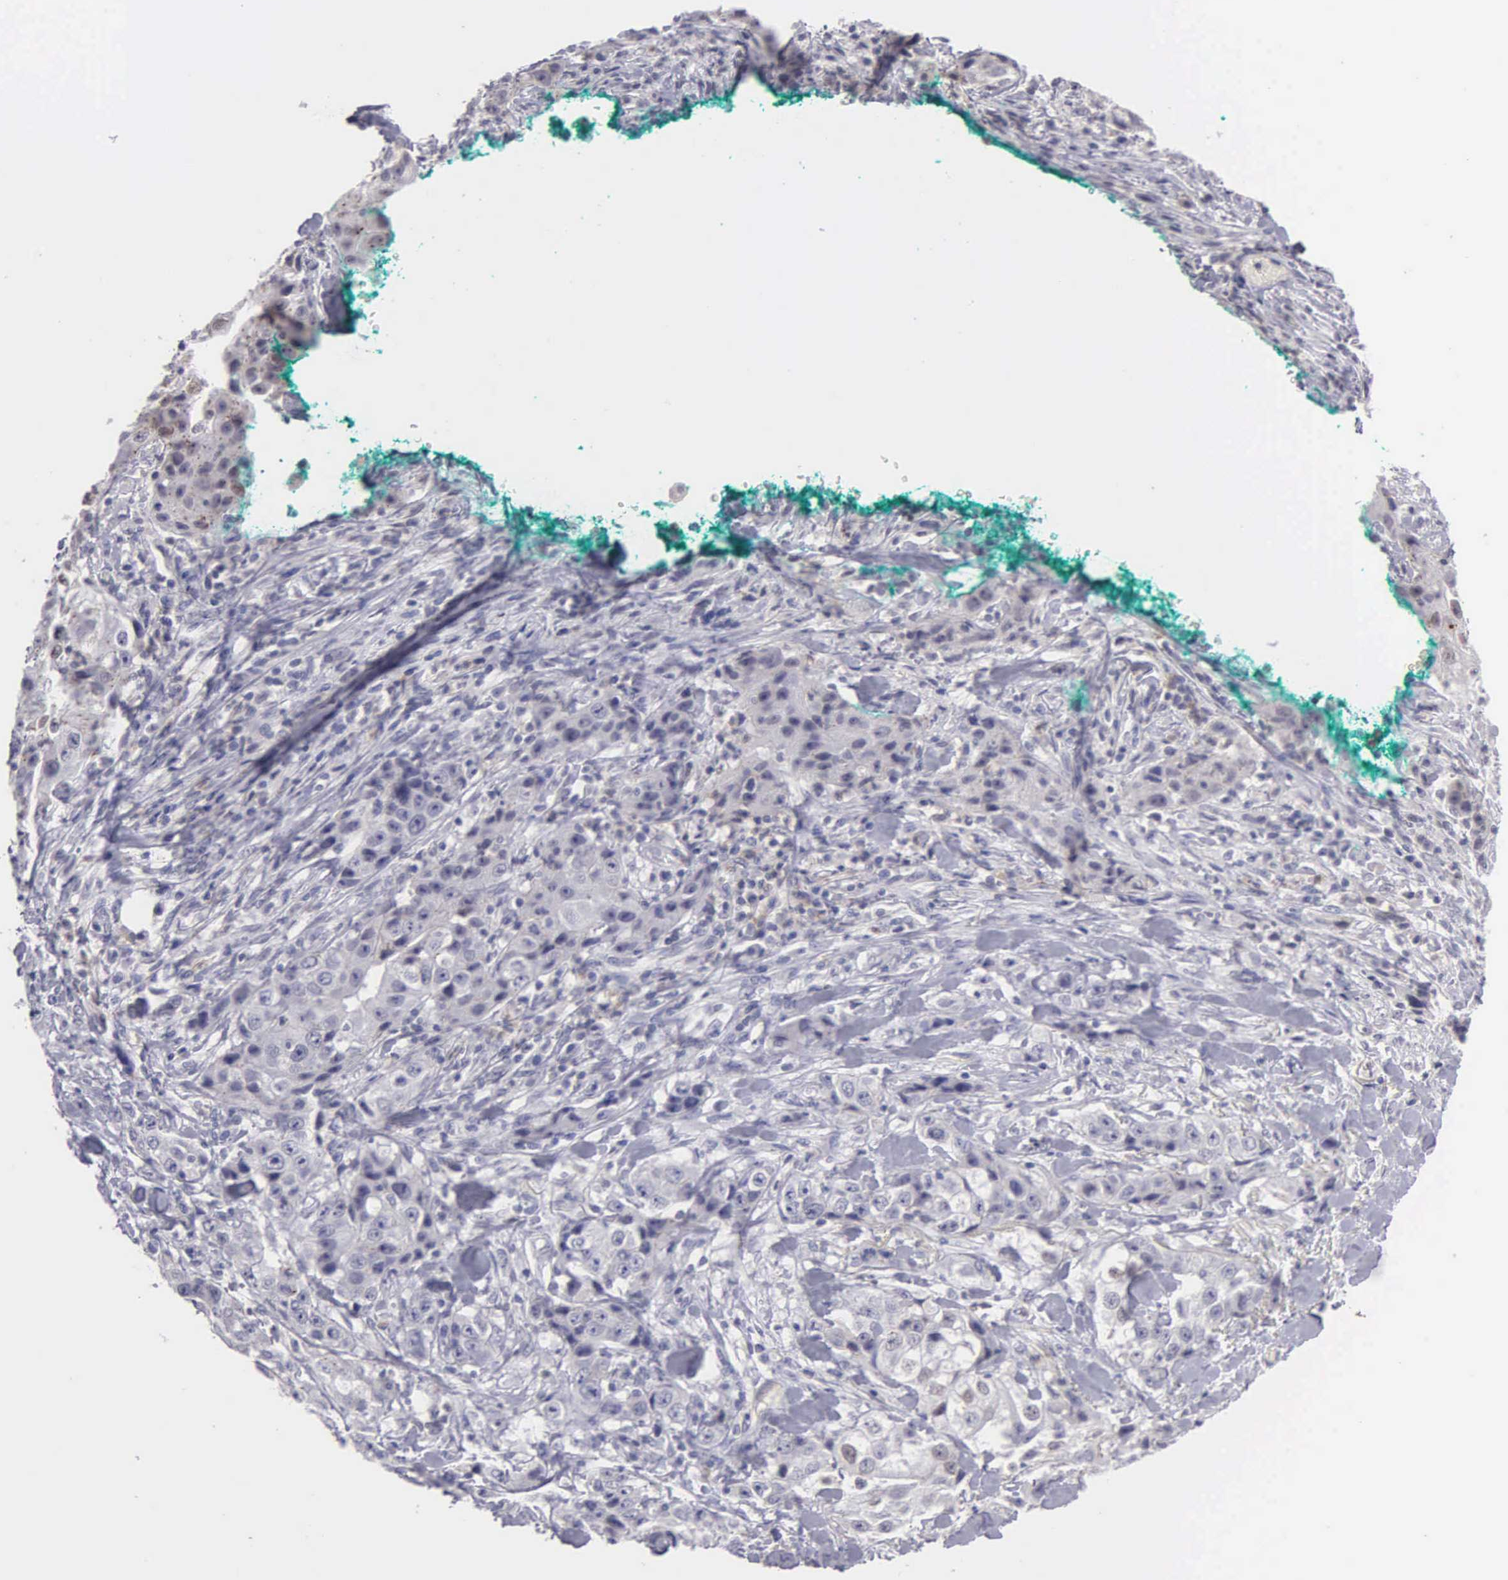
{"staining": {"intensity": "negative", "quantity": "none", "location": "none"}, "tissue": "lung cancer", "cell_type": "Tumor cells", "image_type": "cancer", "snomed": [{"axis": "morphology", "description": "Squamous cell carcinoma, NOS"}, {"axis": "topography", "description": "Lung"}], "caption": "The image shows no significant staining in tumor cells of lung squamous cell carcinoma.", "gene": "BRD1", "patient": {"sex": "male", "age": 64}}